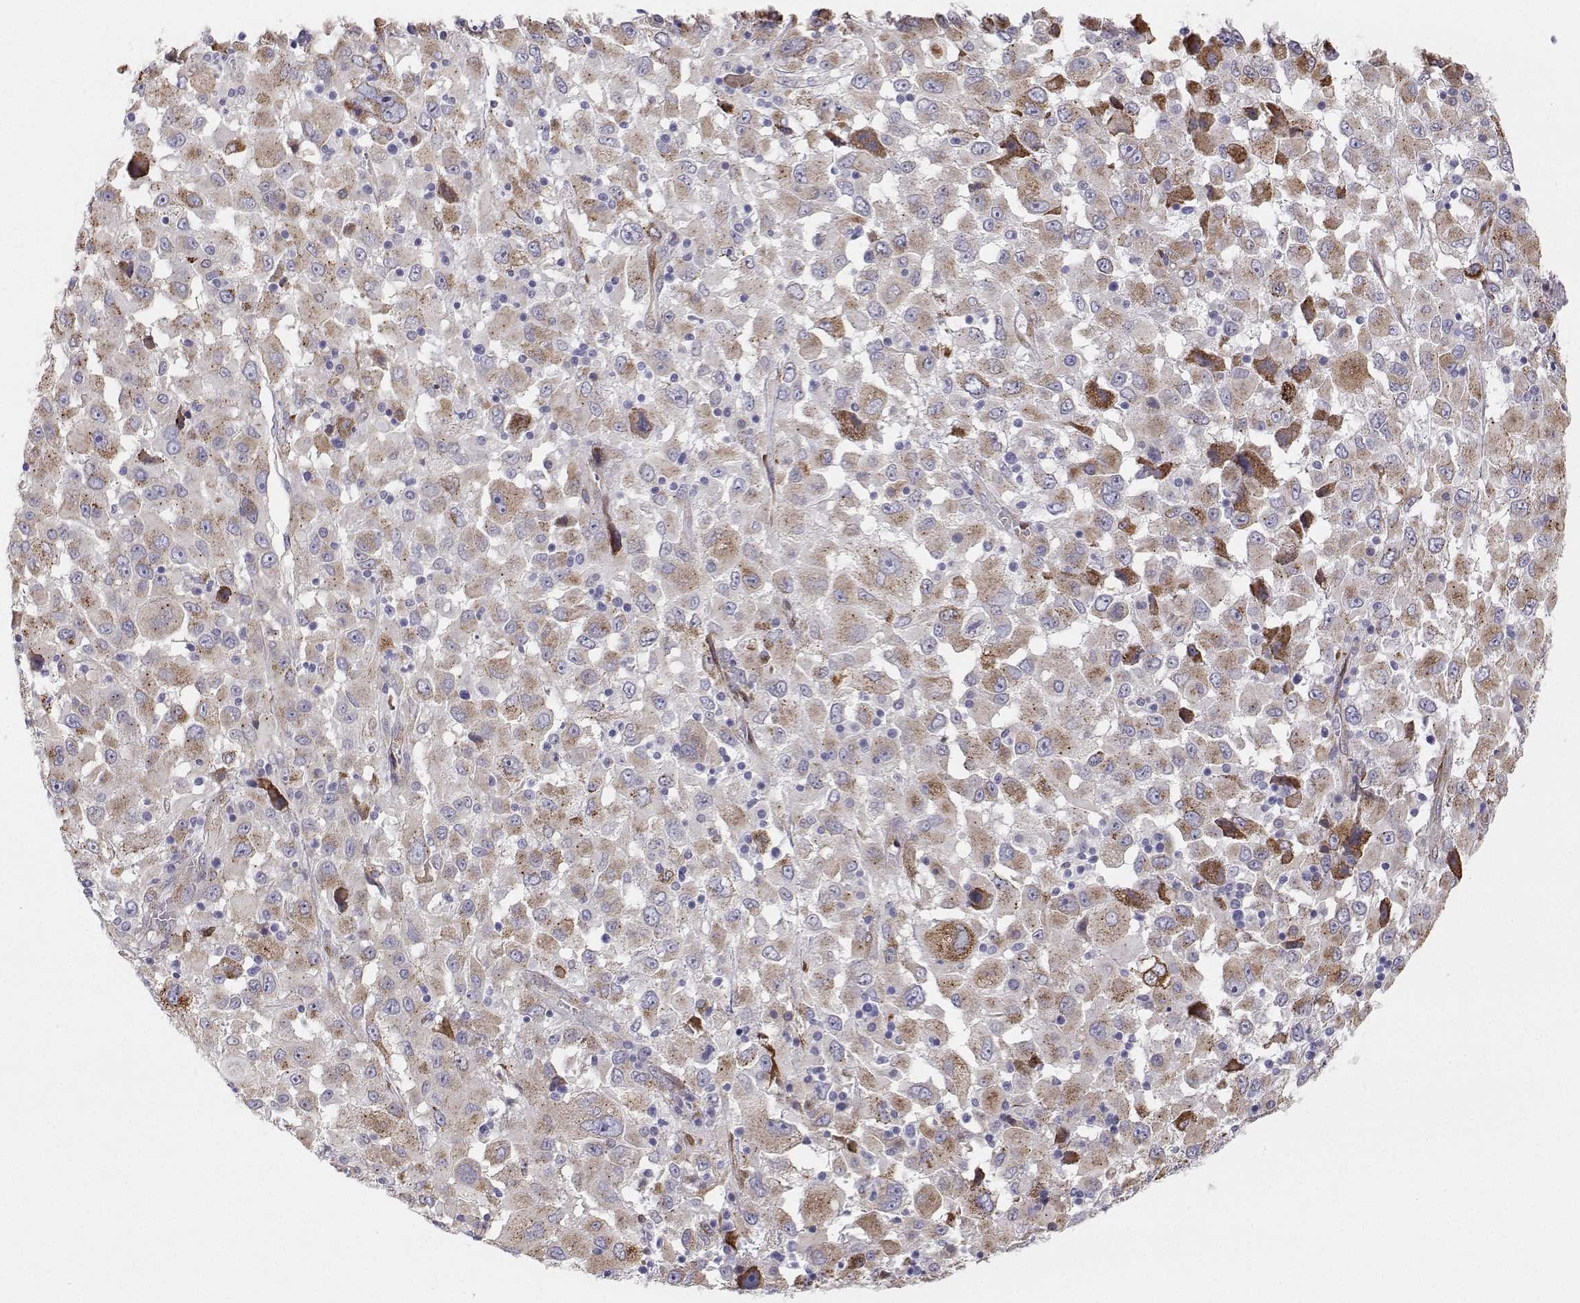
{"staining": {"intensity": "weak", "quantity": ">75%", "location": "cytoplasmic/membranous"}, "tissue": "melanoma", "cell_type": "Tumor cells", "image_type": "cancer", "snomed": [{"axis": "morphology", "description": "Malignant melanoma, Metastatic site"}, {"axis": "topography", "description": "Soft tissue"}], "caption": "Tumor cells show low levels of weak cytoplasmic/membranous staining in approximately >75% of cells in malignant melanoma (metastatic site). The staining is performed using DAB brown chromogen to label protein expression. The nuclei are counter-stained blue using hematoxylin.", "gene": "STARD13", "patient": {"sex": "male", "age": 50}}